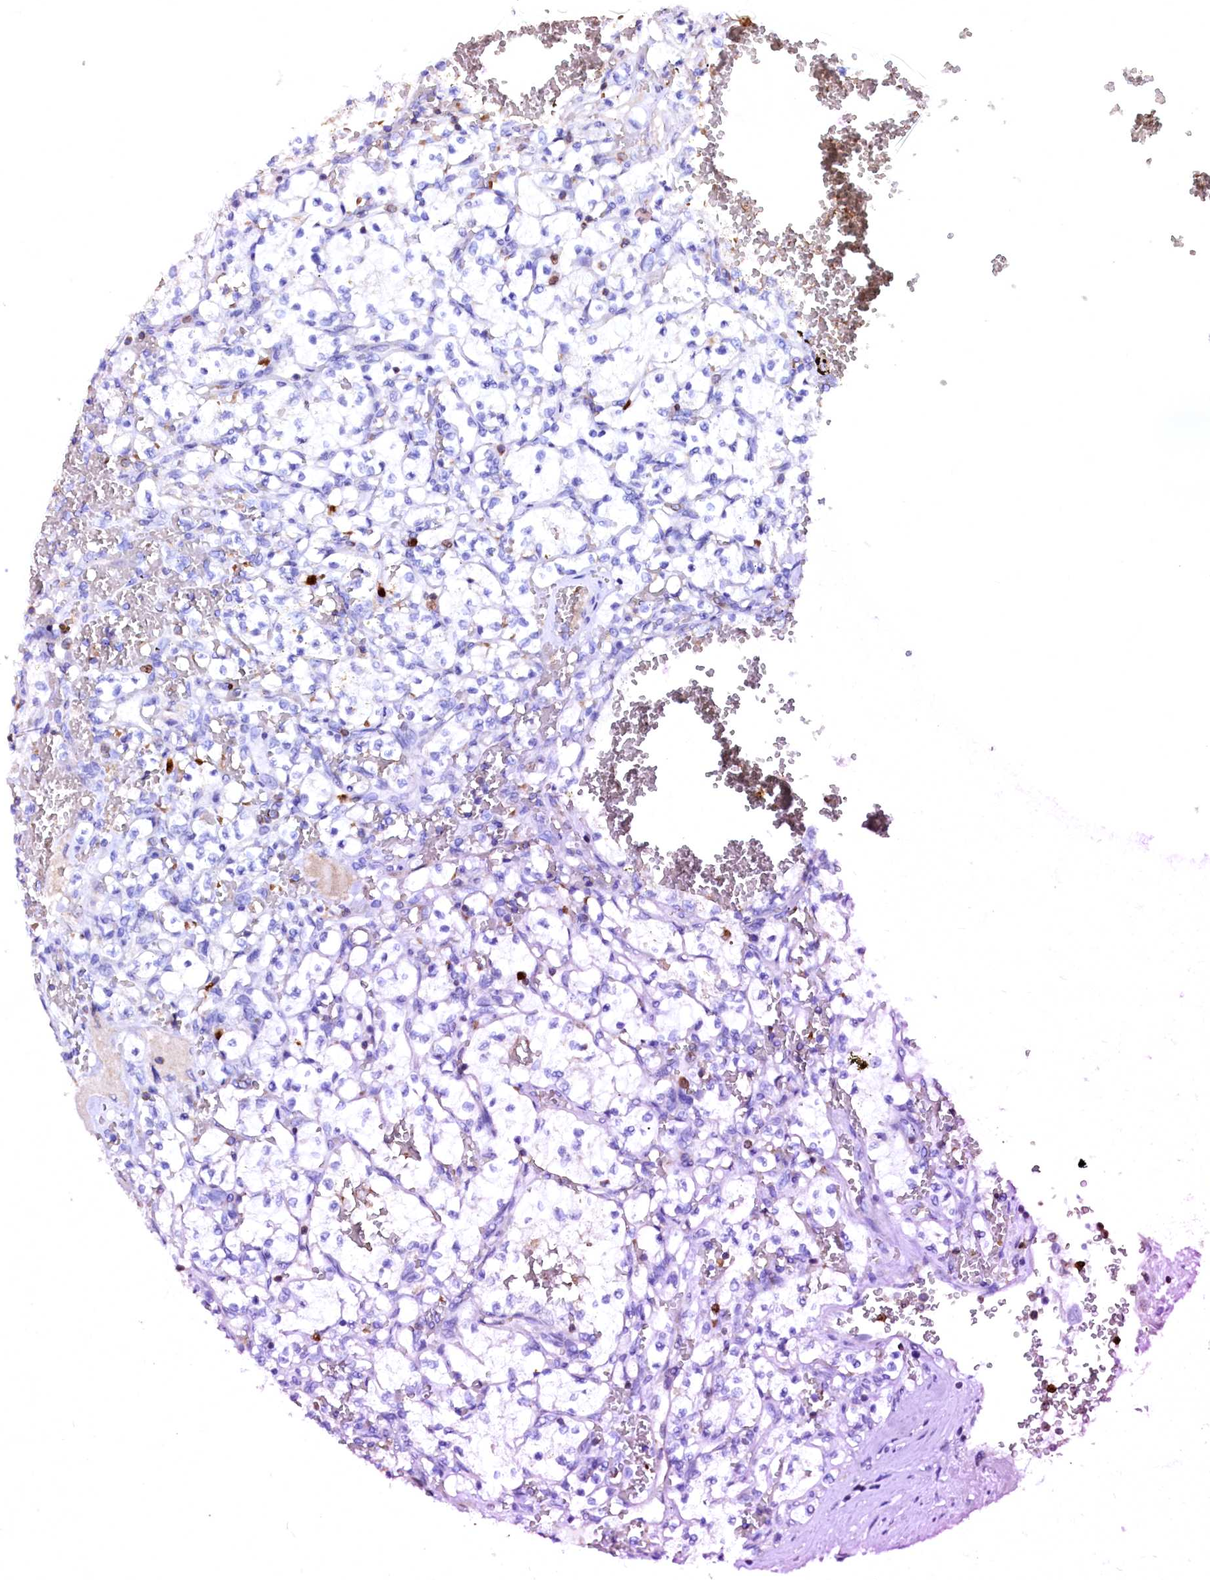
{"staining": {"intensity": "negative", "quantity": "none", "location": "none"}, "tissue": "renal cancer", "cell_type": "Tumor cells", "image_type": "cancer", "snomed": [{"axis": "morphology", "description": "Adenocarcinoma, NOS"}, {"axis": "topography", "description": "Kidney"}], "caption": "IHC histopathology image of neoplastic tissue: renal cancer (adenocarcinoma) stained with DAB displays no significant protein positivity in tumor cells.", "gene": "RAB27A", "patient": {"sex": "female", "age": 69}}